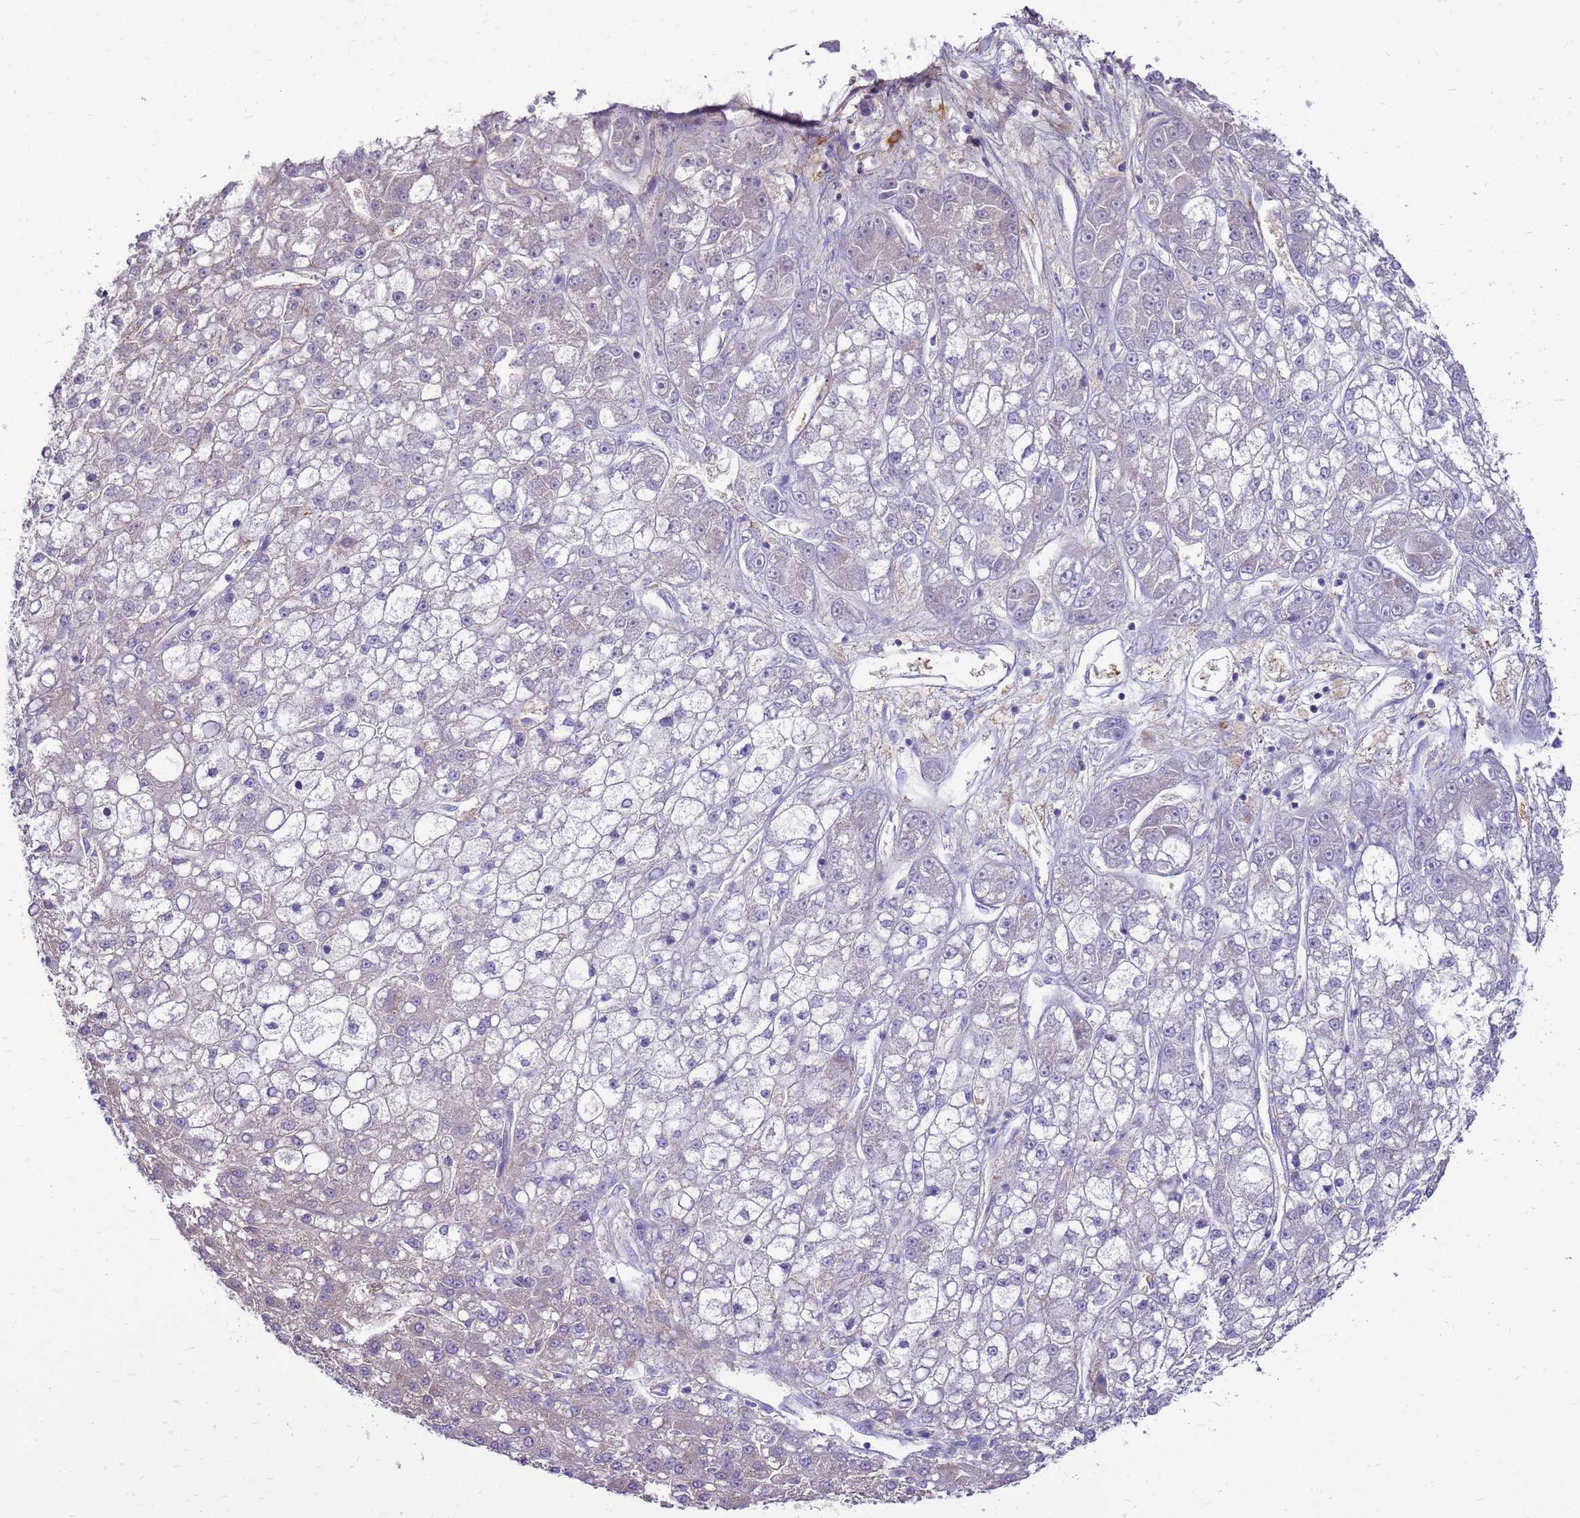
{"staining": {"intensity": "negative", "quantity": "none", "location": "none"}, "tissue": "liver cancer", "cell_type": "Tumor cells", "image_type": "cancer", "snomed": [{"axis": "morphology", "description": "Carcinoma, Hepatocellular, NOS"}, {"axis": "topography", "description": "Liver"}], "caption": "This is an immunohistochemistry micrograph of liver cancer. There is no positivity in tumor cells.", "gene": "ENOPH1", "patient": {"sex": "male", "age": 67}}